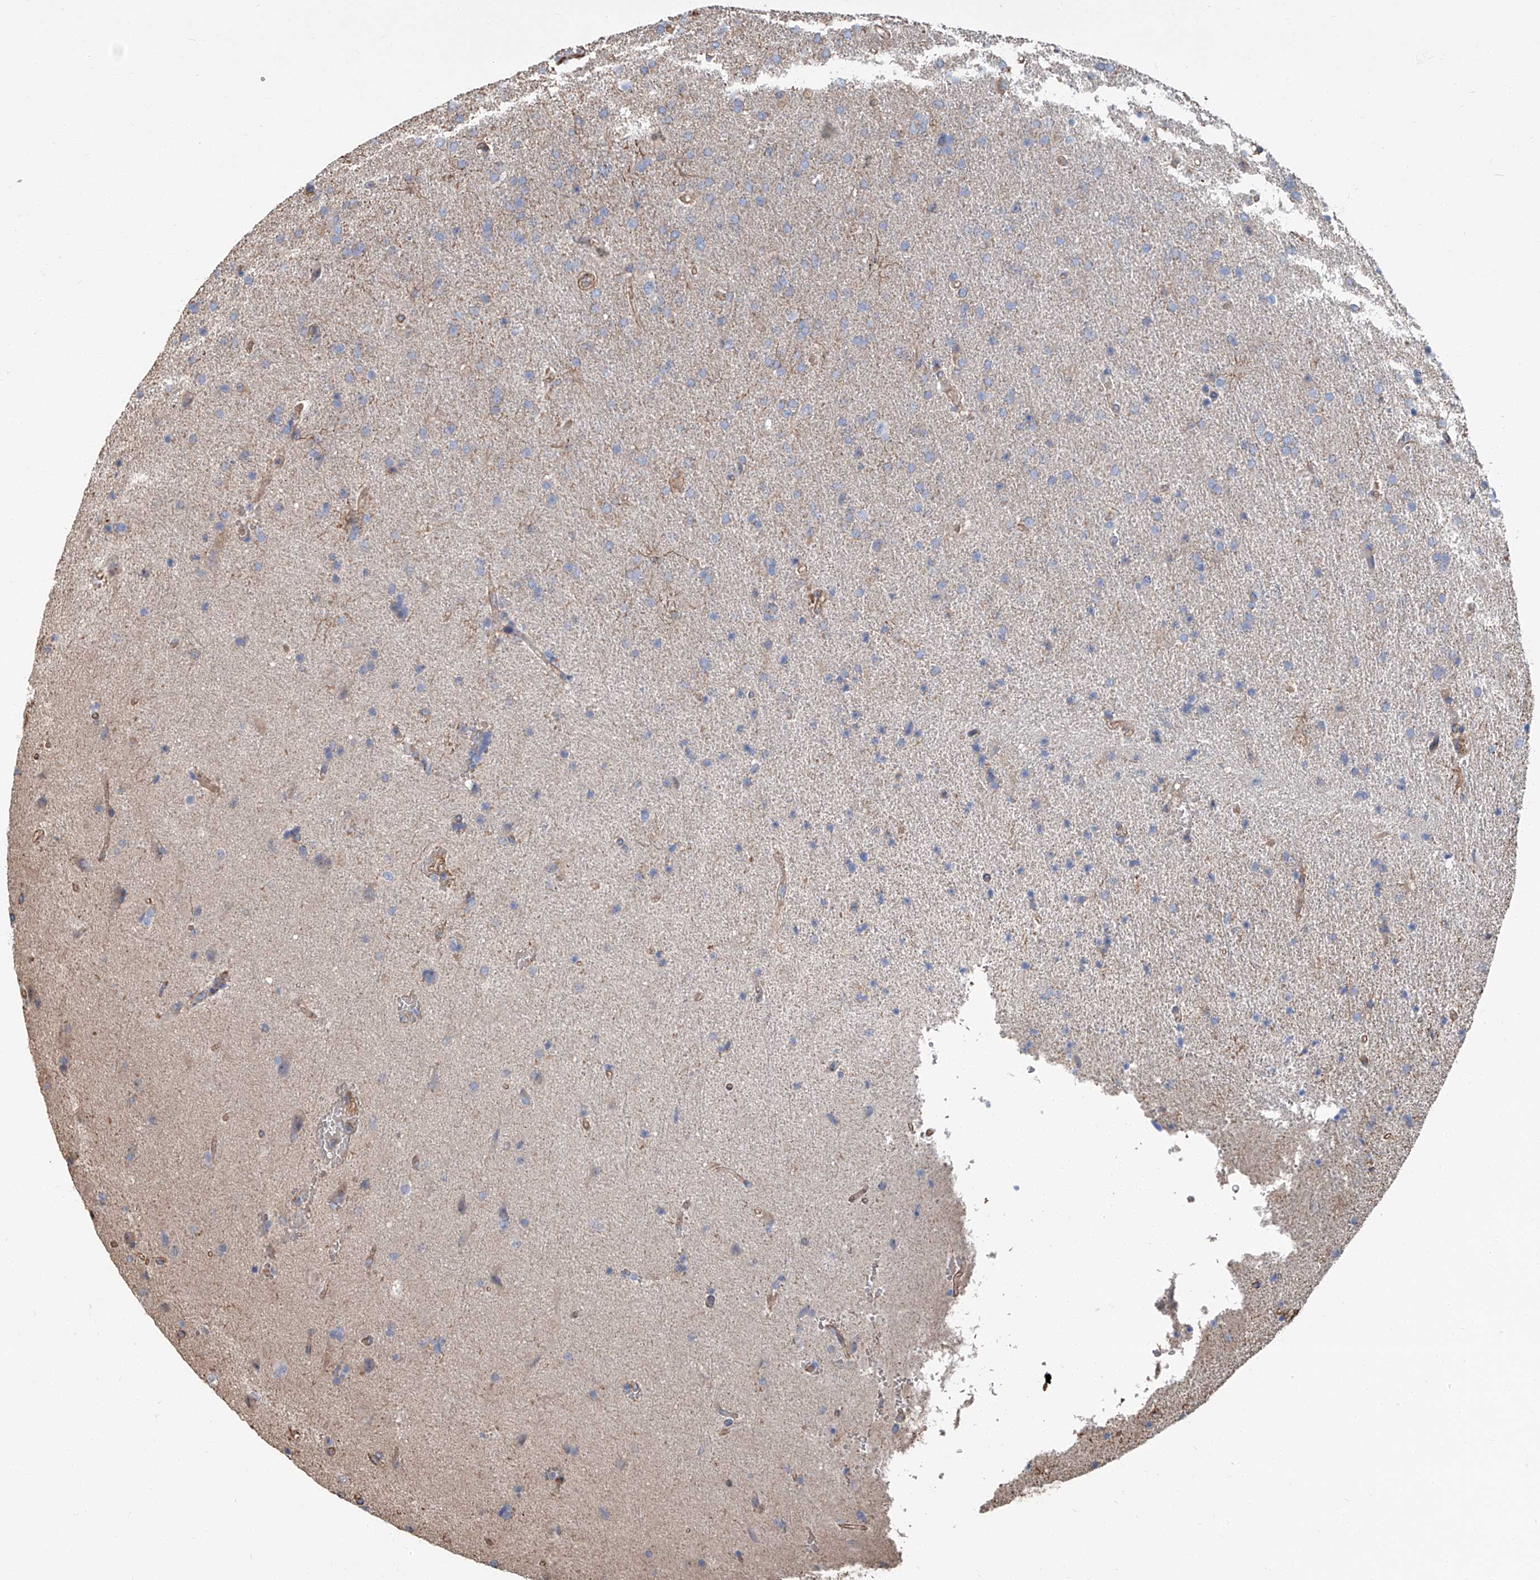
{"staining": {"intensity": "negative", "quantity": "none", "location": "none"}, "tissue": "glioma", "cell_type": "Tumor cells", "image_type": "cancer", "snomed": [{"axis": "morphology", "description": "Glioma, malignant, High grade"}, {"axis": "topography", "description": "Brain"}], "caption": "IHC histopathology image of neoplastic tissue: glioma stained with DAB displays no significant protein expression in tumor cells.", "gene": "PIEZO2", "patient": {"sex": "male", "age": 72}}